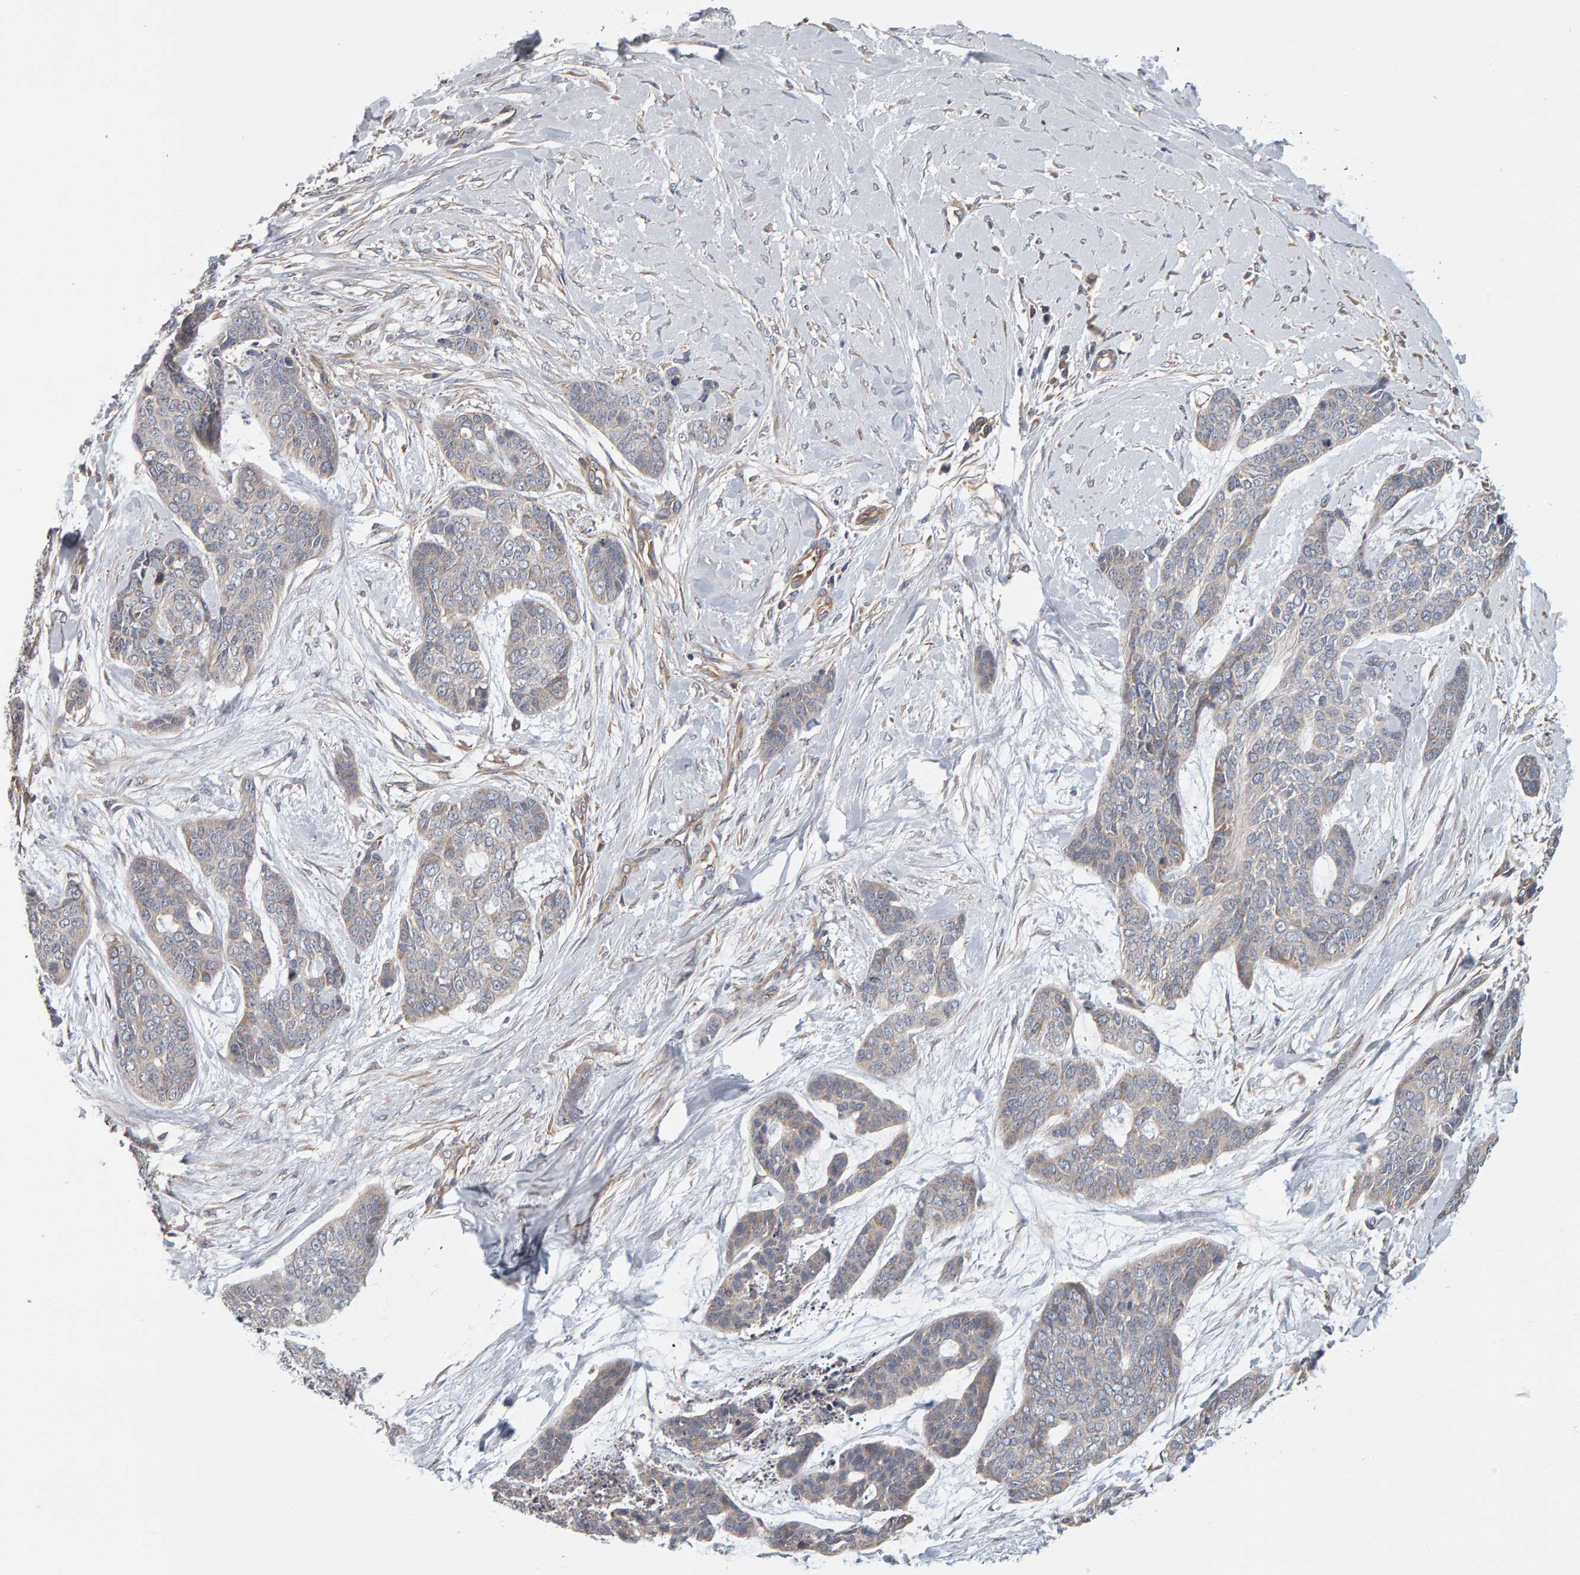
{"staining": {"intensity": "negative", "quantity": "none", "location": "none"}, "tissue": "skin cancer", "cell_type": "Tumor cells", "image_type": "cancer", "snomed": [{"axis": "morphology", "description": "Basal cell carcinoma"}, {"axis": "topography", "description": "Skin"}], "caption": "DAB (3,3'-diaminobenzidine) immunohistochemical staining of skin basal cell carcinoma exhibits no significant staining in tumor cells.", "gene": "C9orf72", "patient": {"sex": "female", "age": 64}}